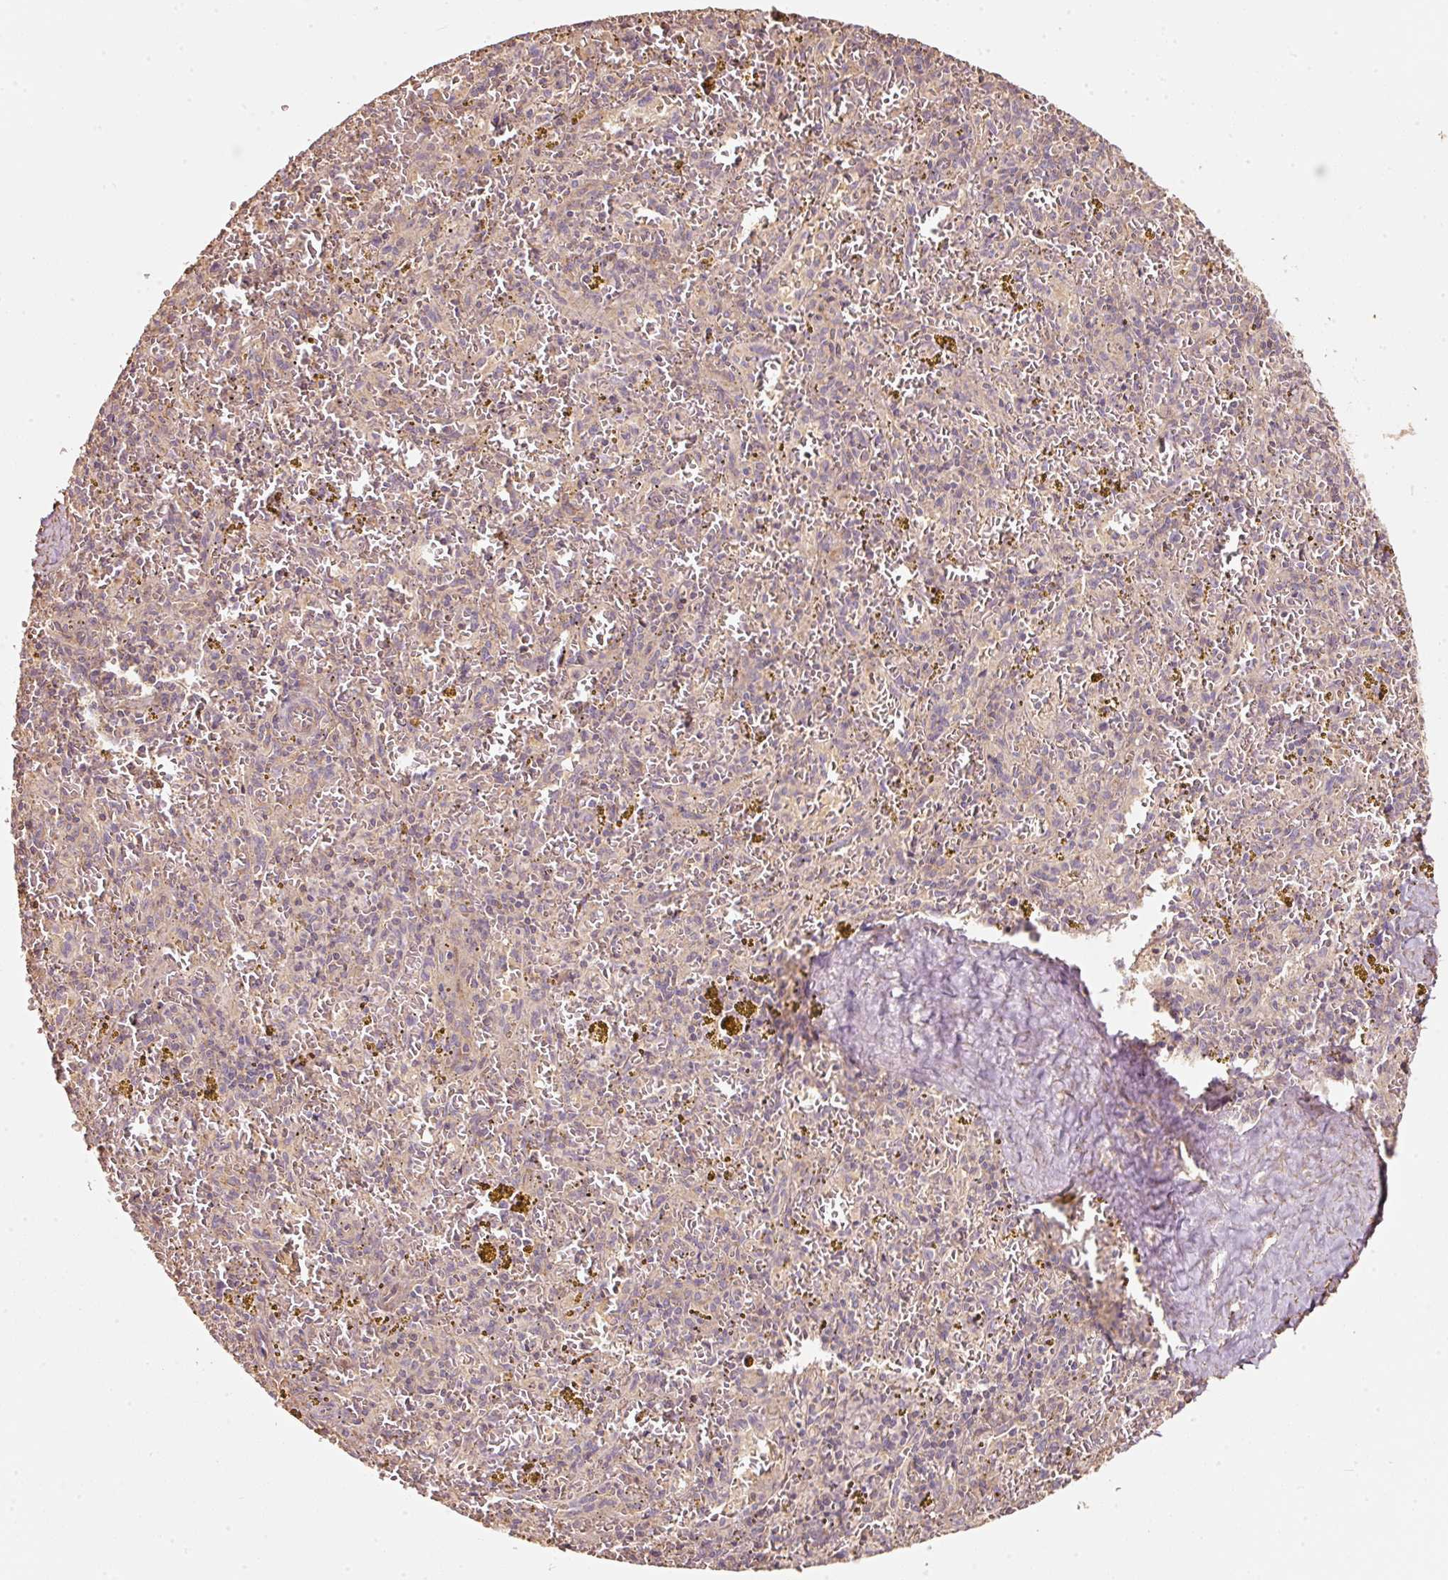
{"staining": {"intensity": "weak", "quantity": "<25%", "location": "nuclear"}, "tissue": "spleen", "cell_type": "Cells in red pulp", "image_type": "normal", "snomed": [{"axis": "morphology", "description": "Normal tissue, NOS"}, {"axis": "topography", "description": "Spleen"}], "caption": "Immunohistochemistry image of unremarkable spleen: human spleen stained with DAB exhibits no significant protein positivity in cells in red pulp.", "gene": "CEP95", "patient": {"sex": "male", "age": 57}}